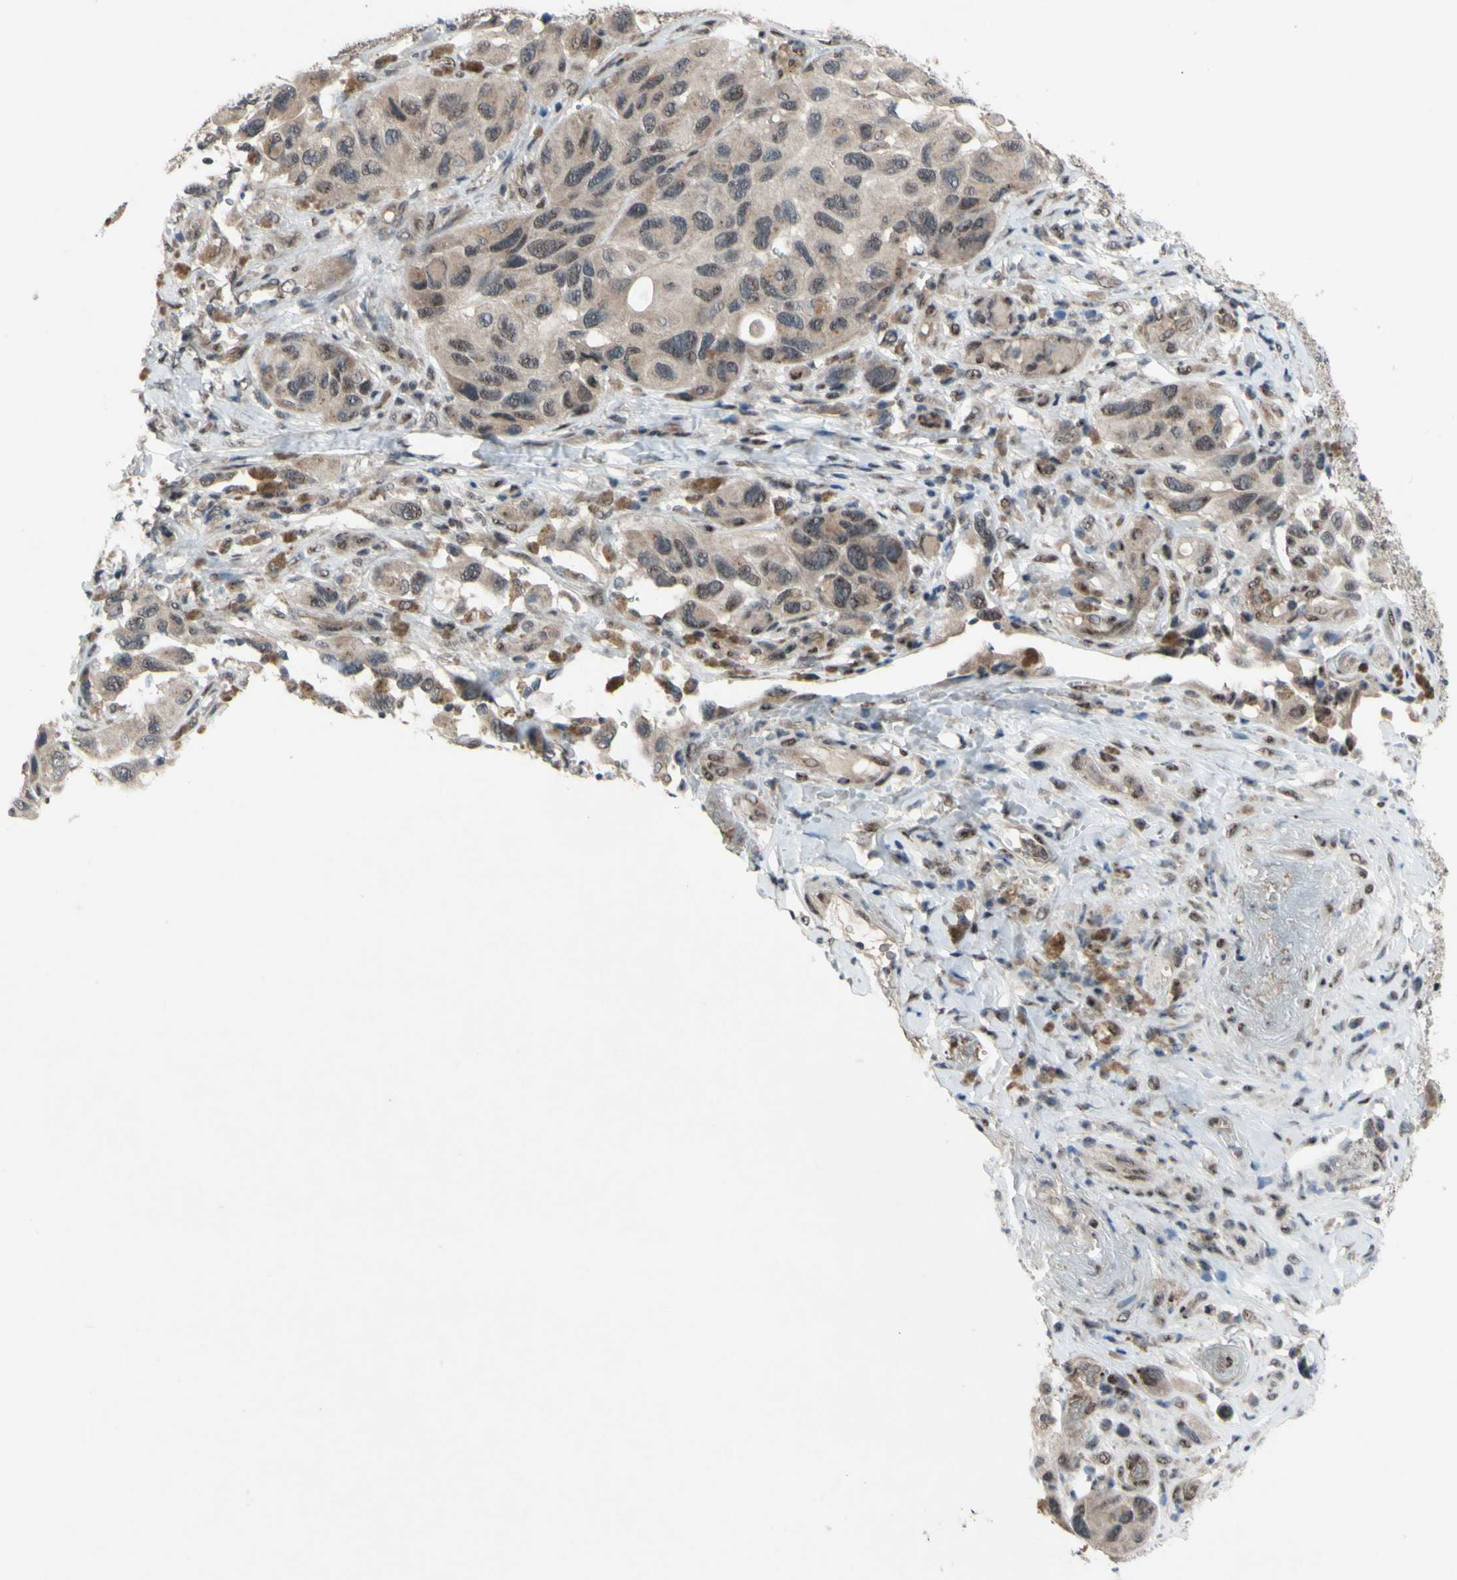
{"staining": {"intensity": "weak", "quantity": ">75%", "location": "cytoplasmic/membranous"}, "tissue": "melanoma", "cell_type": "Tumor cells", "image_type": "cancer", "snomed": [{"axis": "morphology", "description": "Malignant melanoma, NOS"}, {"axis": "topography", "description": "Skin"}], "caption": "Melanoma stained with DAB IHC displays low levels of weak cytoplasmic/membranous staining in about >75% of tumor cells.", "gene": "TRDMT1", "patient": {"sex": "female", "age": 73}}